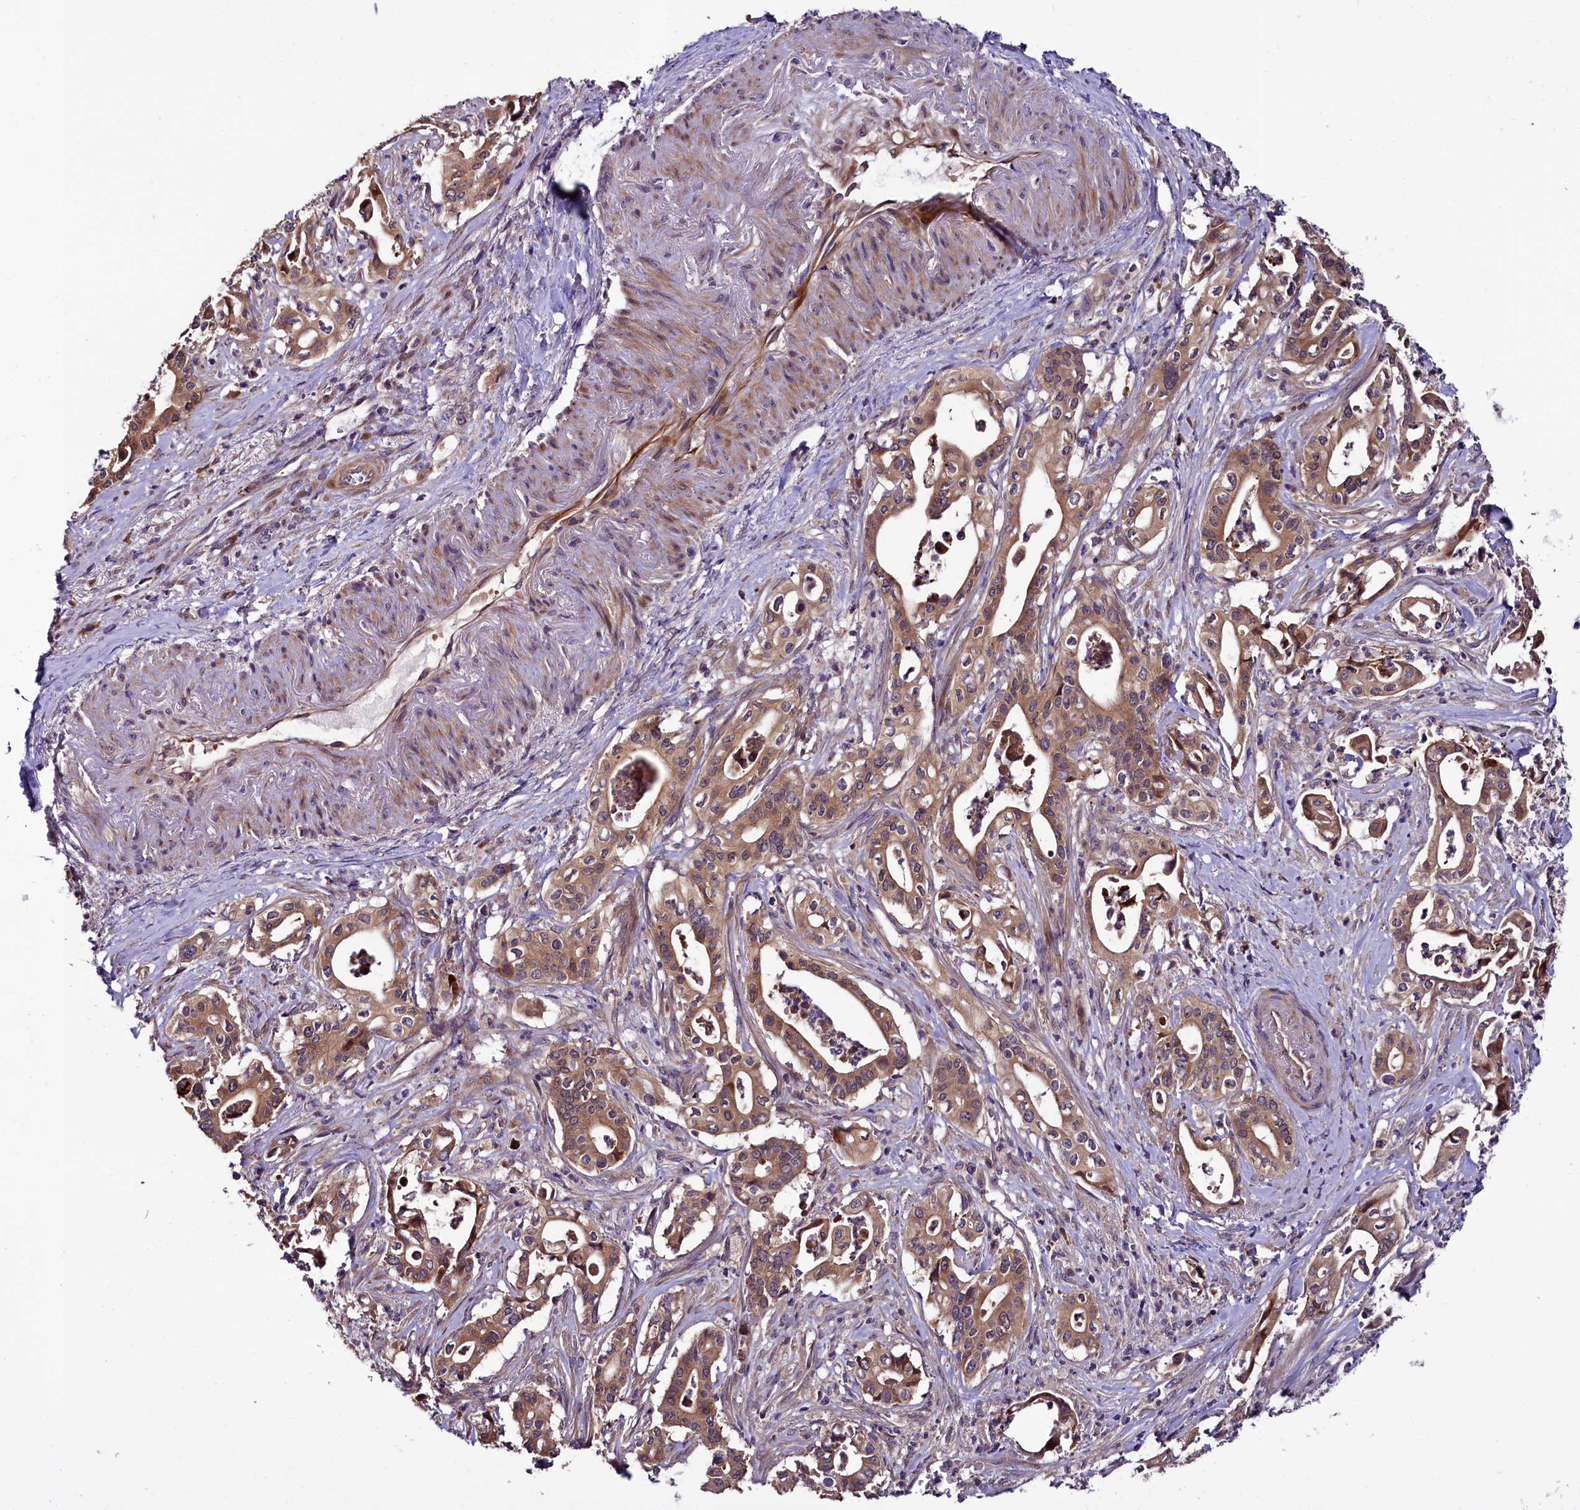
{"staining": {"intensity": "moderate", "quantity": ">75%", "location": "cytoplasmic/membranous"}, "tissue": "pancreatic cancer", "cell_type": "Tumor cells", "image_type": "cancer", "snomed": [{"axis": "morphology", "description": "Adenocarcinoma, NOS"}, {"axis": "topography", "description": "Pancreas"}], "caption": "Protein staining of pancreatic cancer (adenocarcinoma) tissue demonstrates moderate cytoplasmic/membranous expression in about >75% of tumor cells.", "gene": "RPUSD2", "patient": {"sex": "female", "age": 77}}